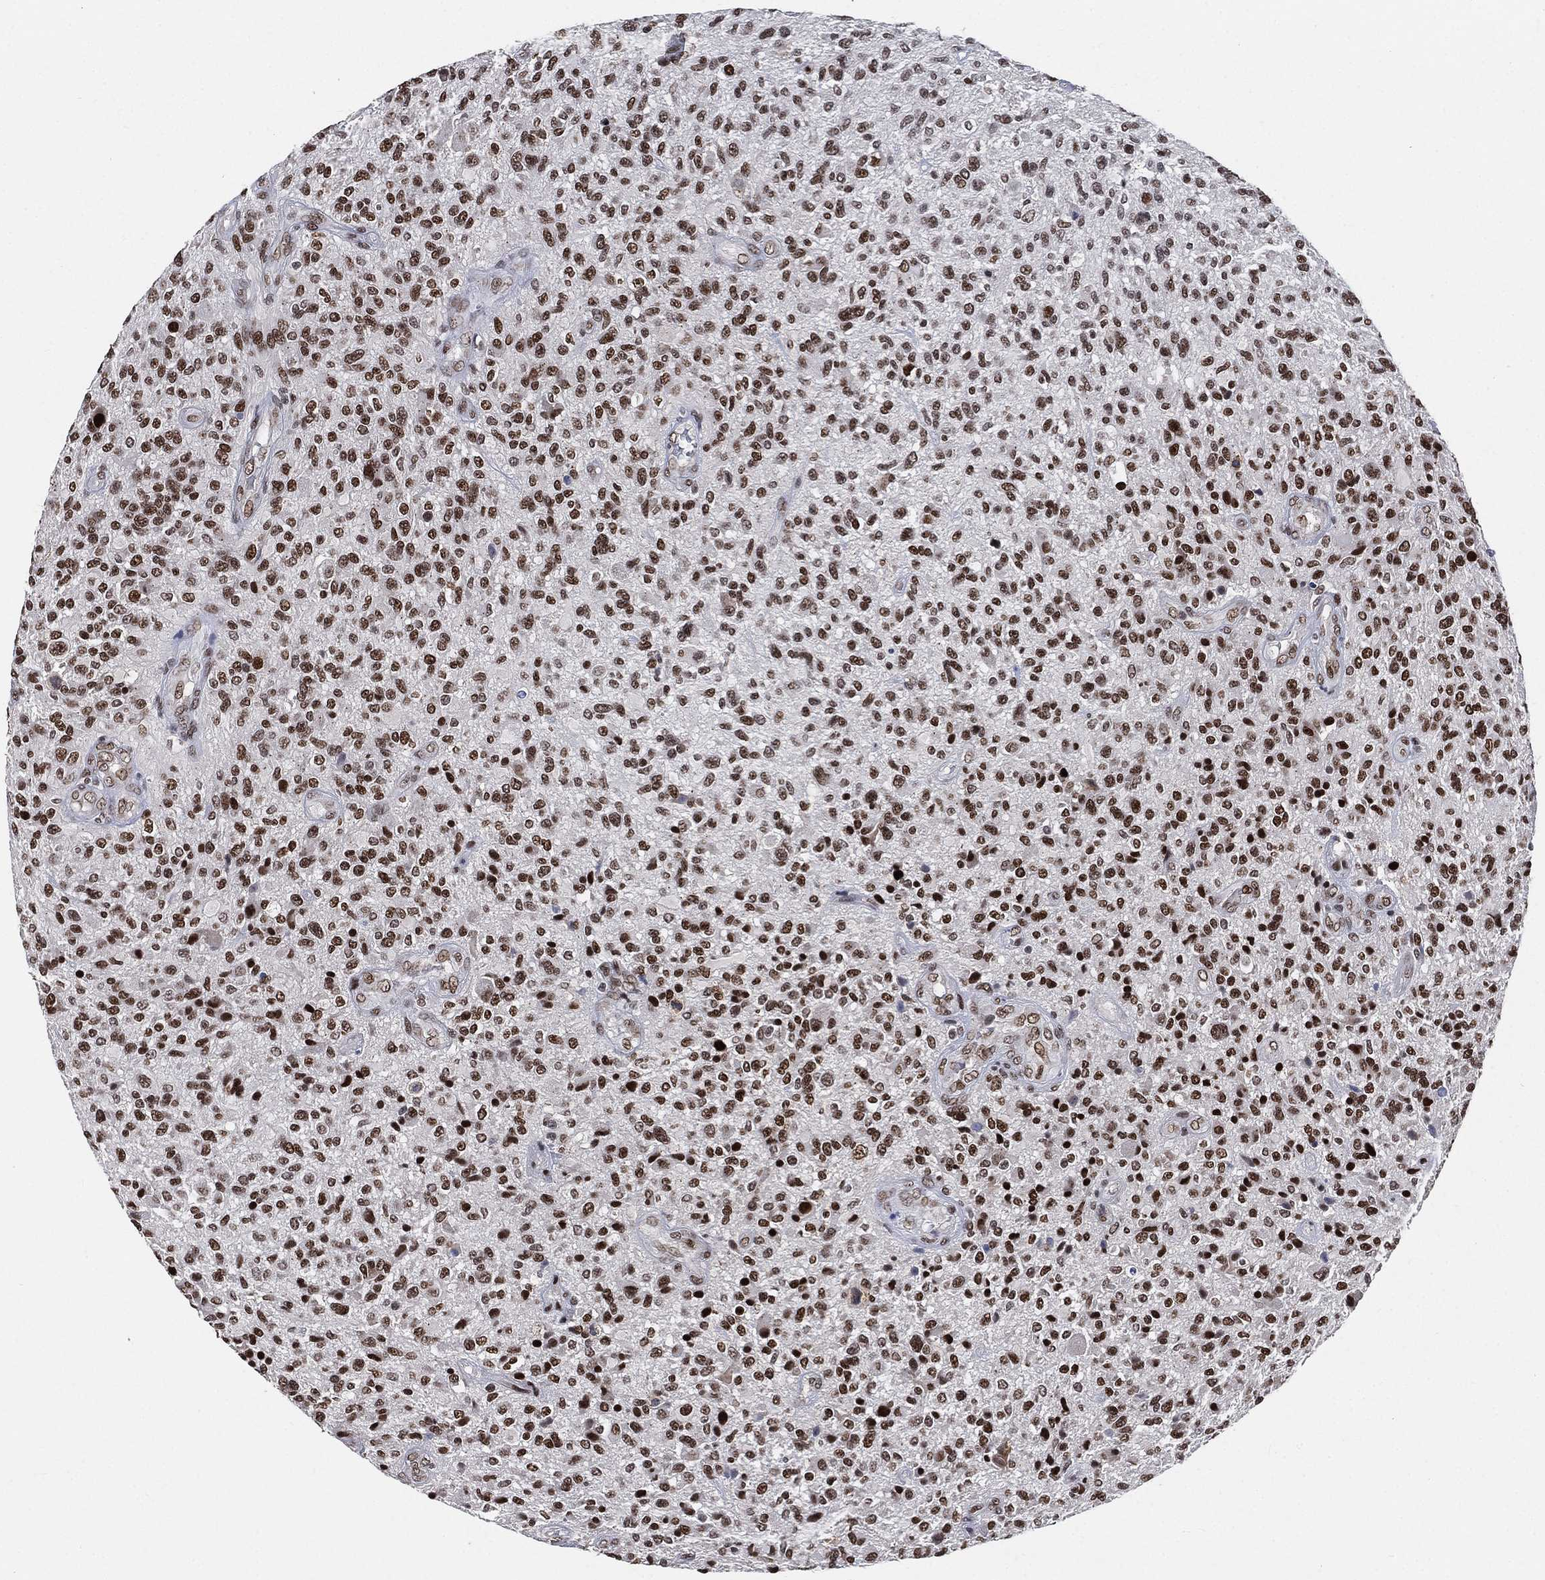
{"staining": {"intensity": "strong", "quantity": ">75%", "location": "nuclear"}, "tissue": "glioma", "cell_type": "Tumor cells", "image_type": "cancer", "snomed": [{"axis": "morphology", "description": "Glioma, malignant, High grade"}, {"axis": "topography", "description": "Brain"}], "caption": "Tumor cells reveal high levels of strong nuclear staining in about >75% of cells in human malignant glioma (high-grade).", "gene": "YLPM1", "patient": {"sex": "male", "age": 47}}